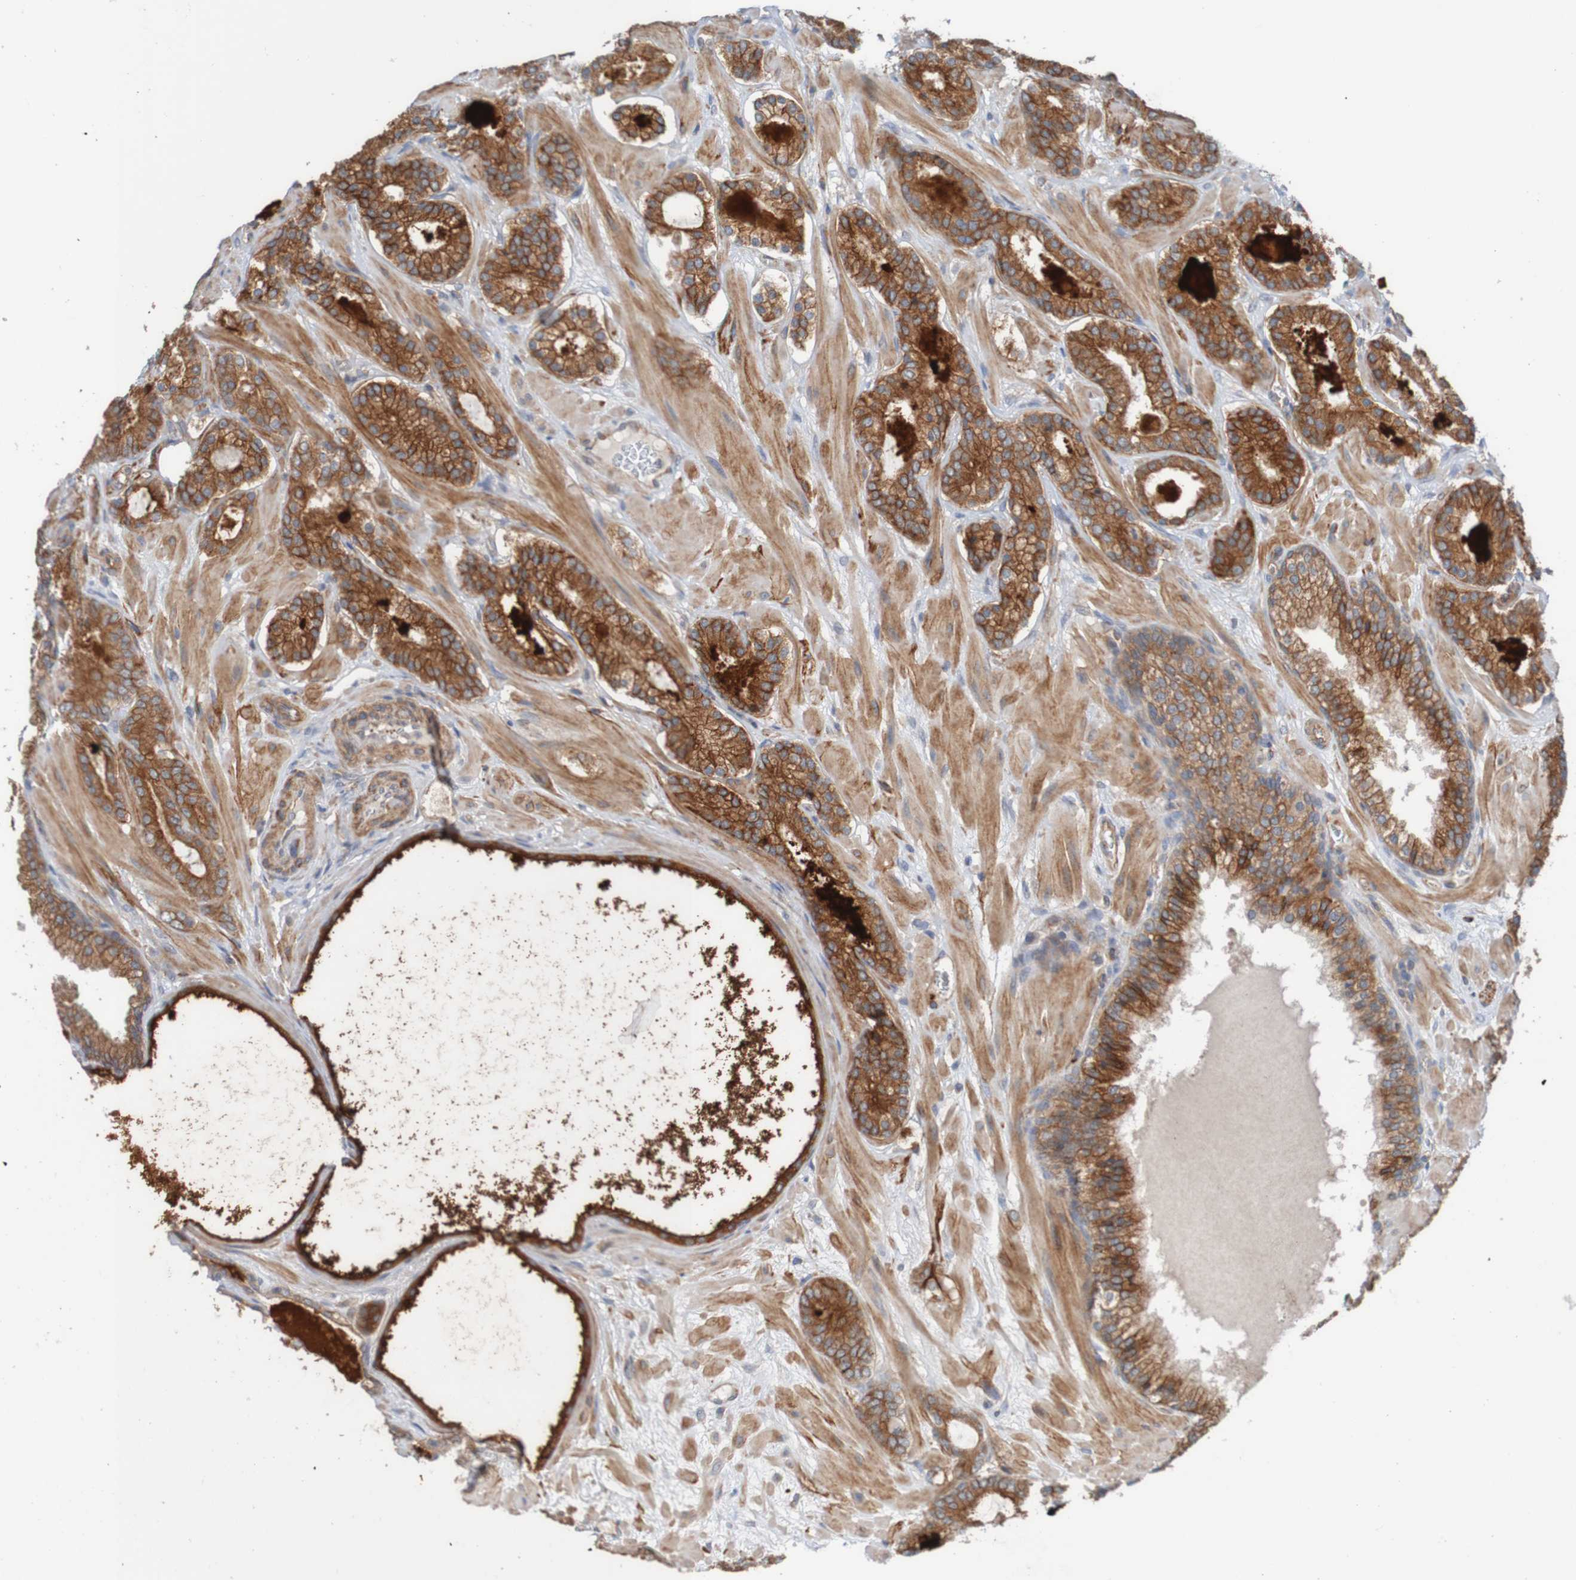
{"staining": {"intensity": "strong", "quantity": ">75%", "location": "cytoplasmic/membranous"}, "tissue": "prostate cancer", "cell_type": "Tumor cells", "image_type": "cancer", "snomed": [{"axis": "morphology", "description": "Adenocarcinoma, Low grade"}, {"axis": "topography", "description": "Prostate"}], "caption": "This photomicrograph displays immunohistochemistry staining of prostate low-grade adenocarcinoma, with high strong cytoplasmic/membranous expression in about >75% of tumor cells.", "gene": "ST8SIA6", "patient": {"sex": "male", "age": 63}}